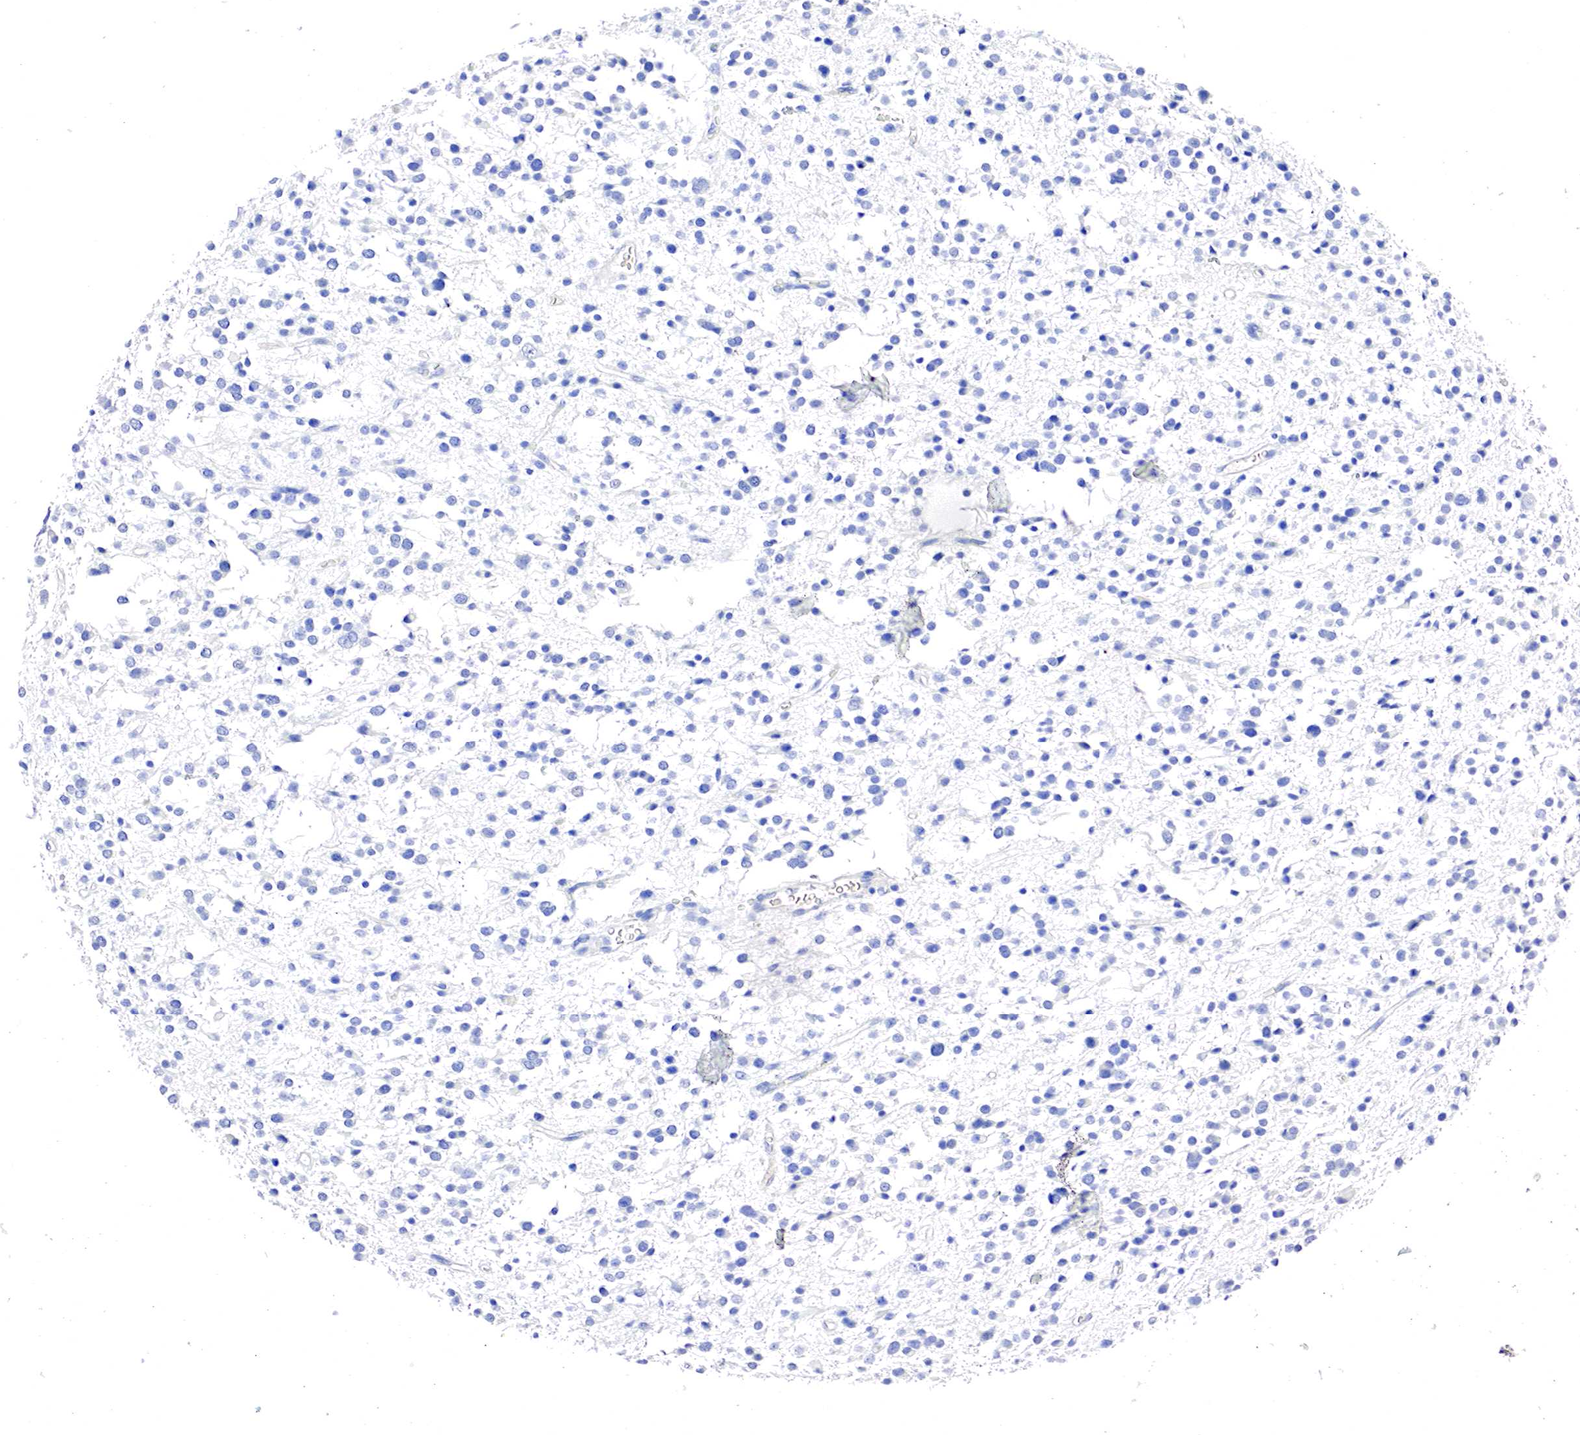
{"staining": {"intensity": "negative", "quantity": "none", "location": "none"}, "tissue": "glioma", "cell_type": "Tumor cells", "image_type": "cancer", "snomed": [{"axis": "morphology", "description": "Glioma, malignant, Low grade"}, {"axis": "topography", "description": "Brain"}], "caption": "High magnification brightfield microscopy of malignant glioma (low-grade) stained with DAB (brown) and counterstained with hematoxylin (blue): tumor cells show no significant staining. (DAB (3,3'-diaminobenzidine) IHC visualized using brightfield microscopy, high magnification).", "gene": "OTC", "patient": {"sex": "female", "age": 36}}